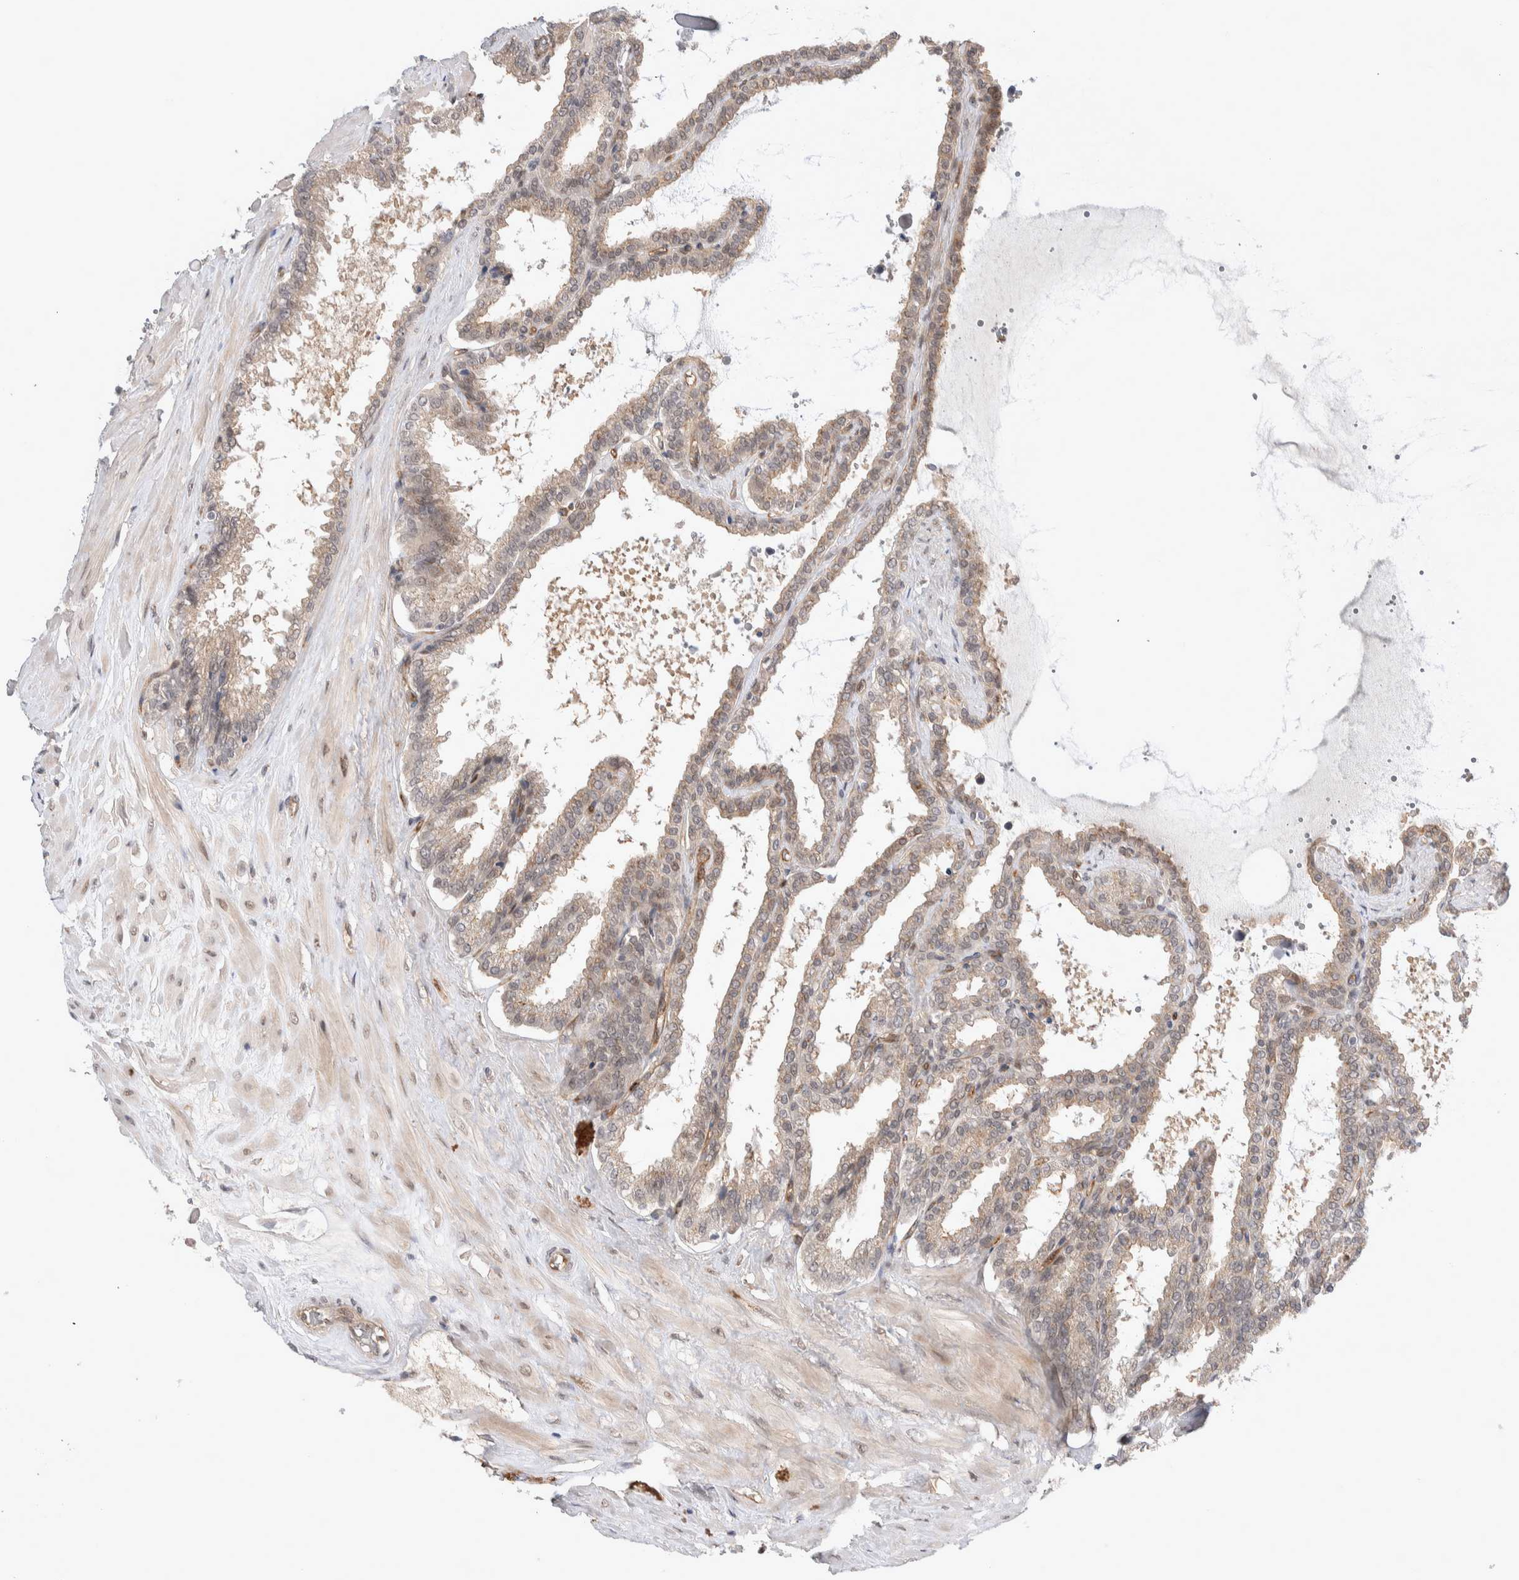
{"staining": {"intensity": "weak", "quantity": ">75%", "location": "cytoplasmic/membranous"}, "tissue": "seminal vesicle", "cell_type": "Glandular cells", "image_type": "normal", "snomed": [{"axis": "morphology", "description": "Normal tissue, NOS"}, {"axis": "topography", "description": "Seminal veicle"}], "caption": "Immunohistochemistry (IHC) photomicrograph of unremarkable seminal vesicle stained for a protein (brown), which demonstrates low levels of weak cytoplasmic/membranous positivity in approximately >75% of glandular cells.", "gene": "ZNF704", "patient": {"sex": "male", "age": 46}}